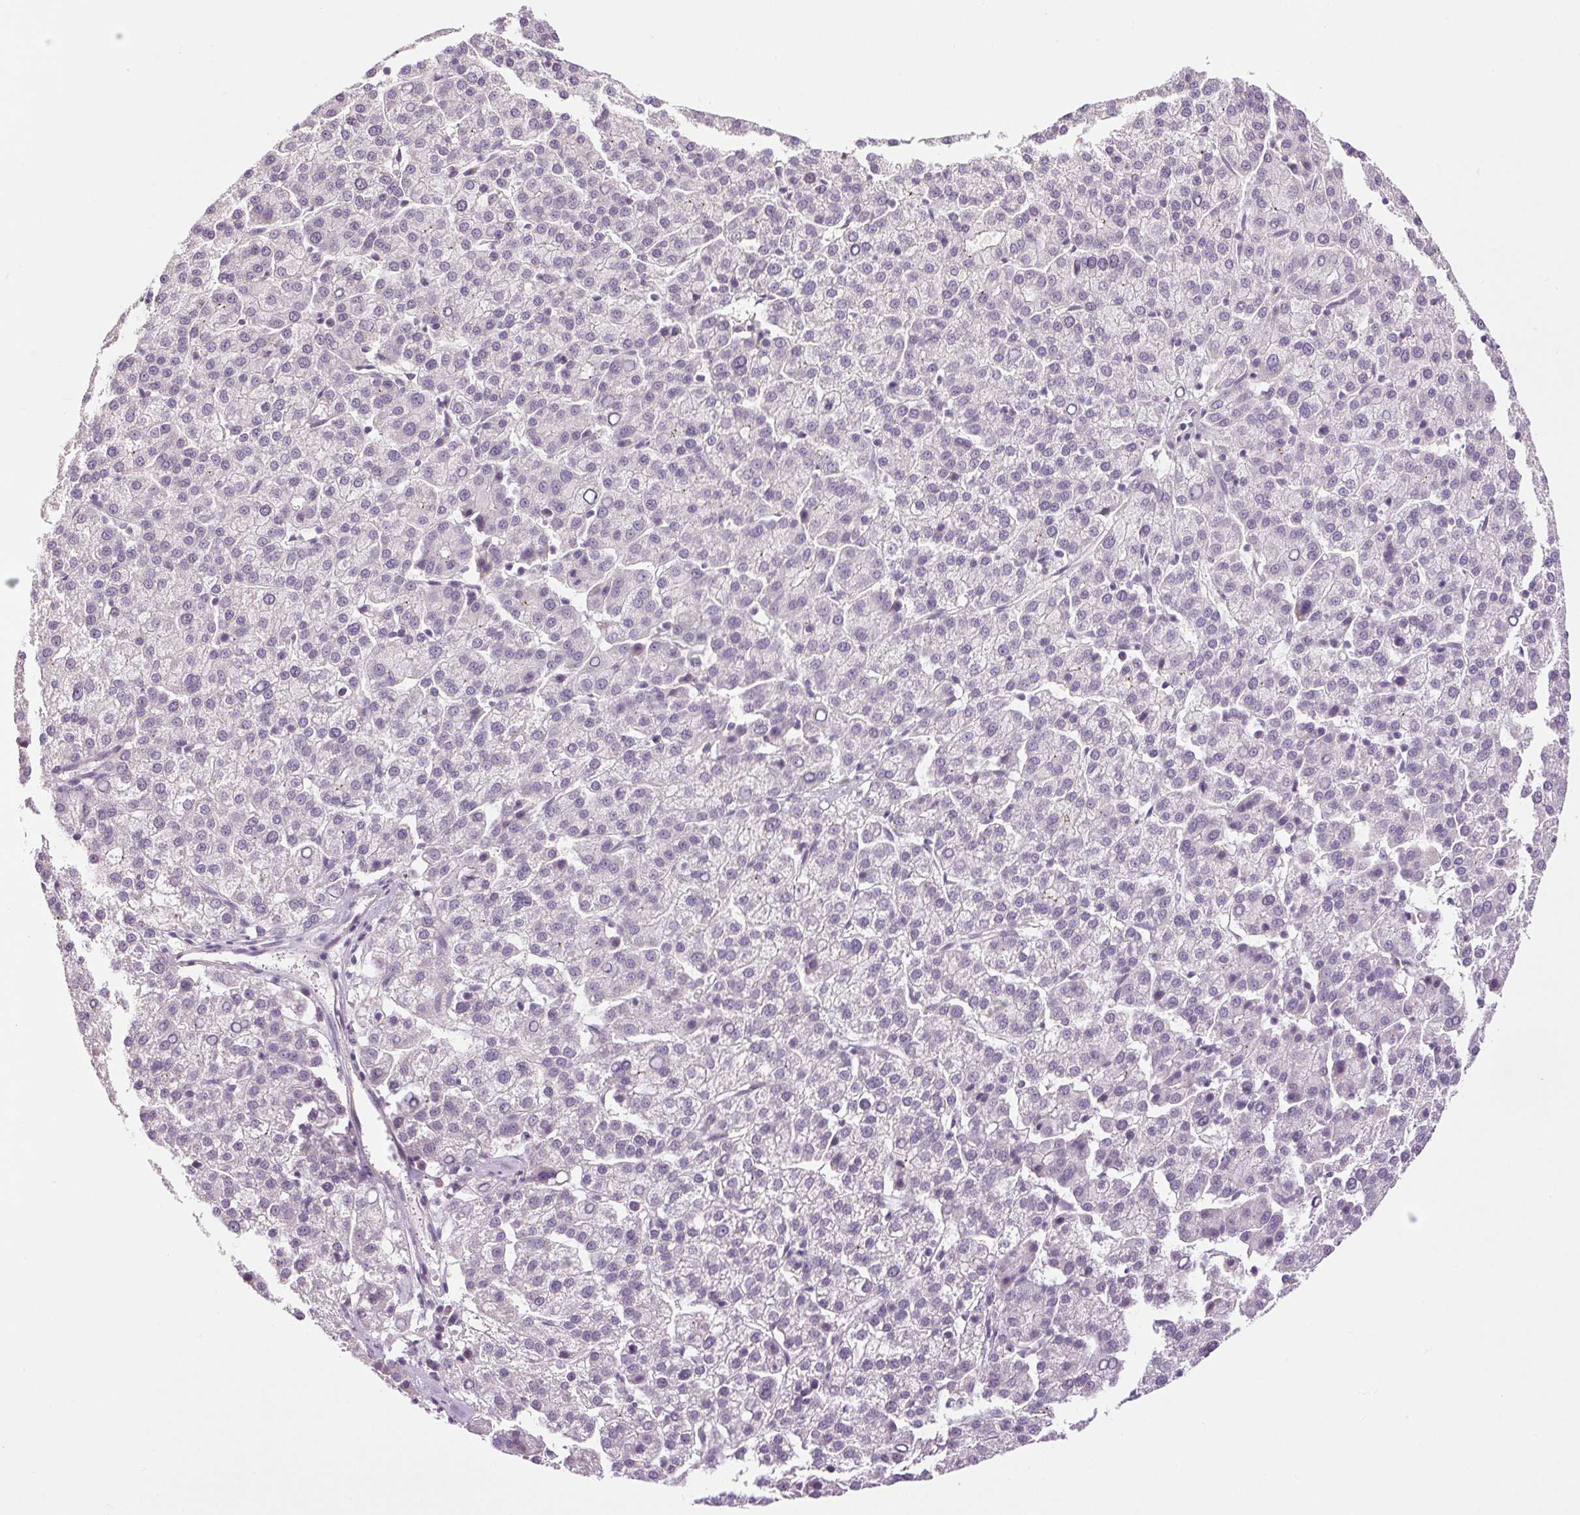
{"staining": {"intensity": "negative", "quantity": "none", "location": "none"}, "tissue": "liver cancer", "cell_type": "Tumor cells", "image_type": "cancer", "snomed": [{"axis": "morphology", "description": "Carcinoma, Hepatocellular, NOS"}, {"axis": "topography", "description": "Liver"}], "caption": "High magnification brightfield microscopy of hepatocellular carcinoma (liver) stained with DAB (3,3'-diaminobenzidine) (brown) and counterstained with hematoxylin (blue): tumor cells show no significant staining. (Brightfield microscopy of DAB (3,3'-diaminobenzidine) immunohistochemistry (IHC) at high magnification).", "gene": "RACGAP1", "patient": {"sex": "female", "age": 58}}